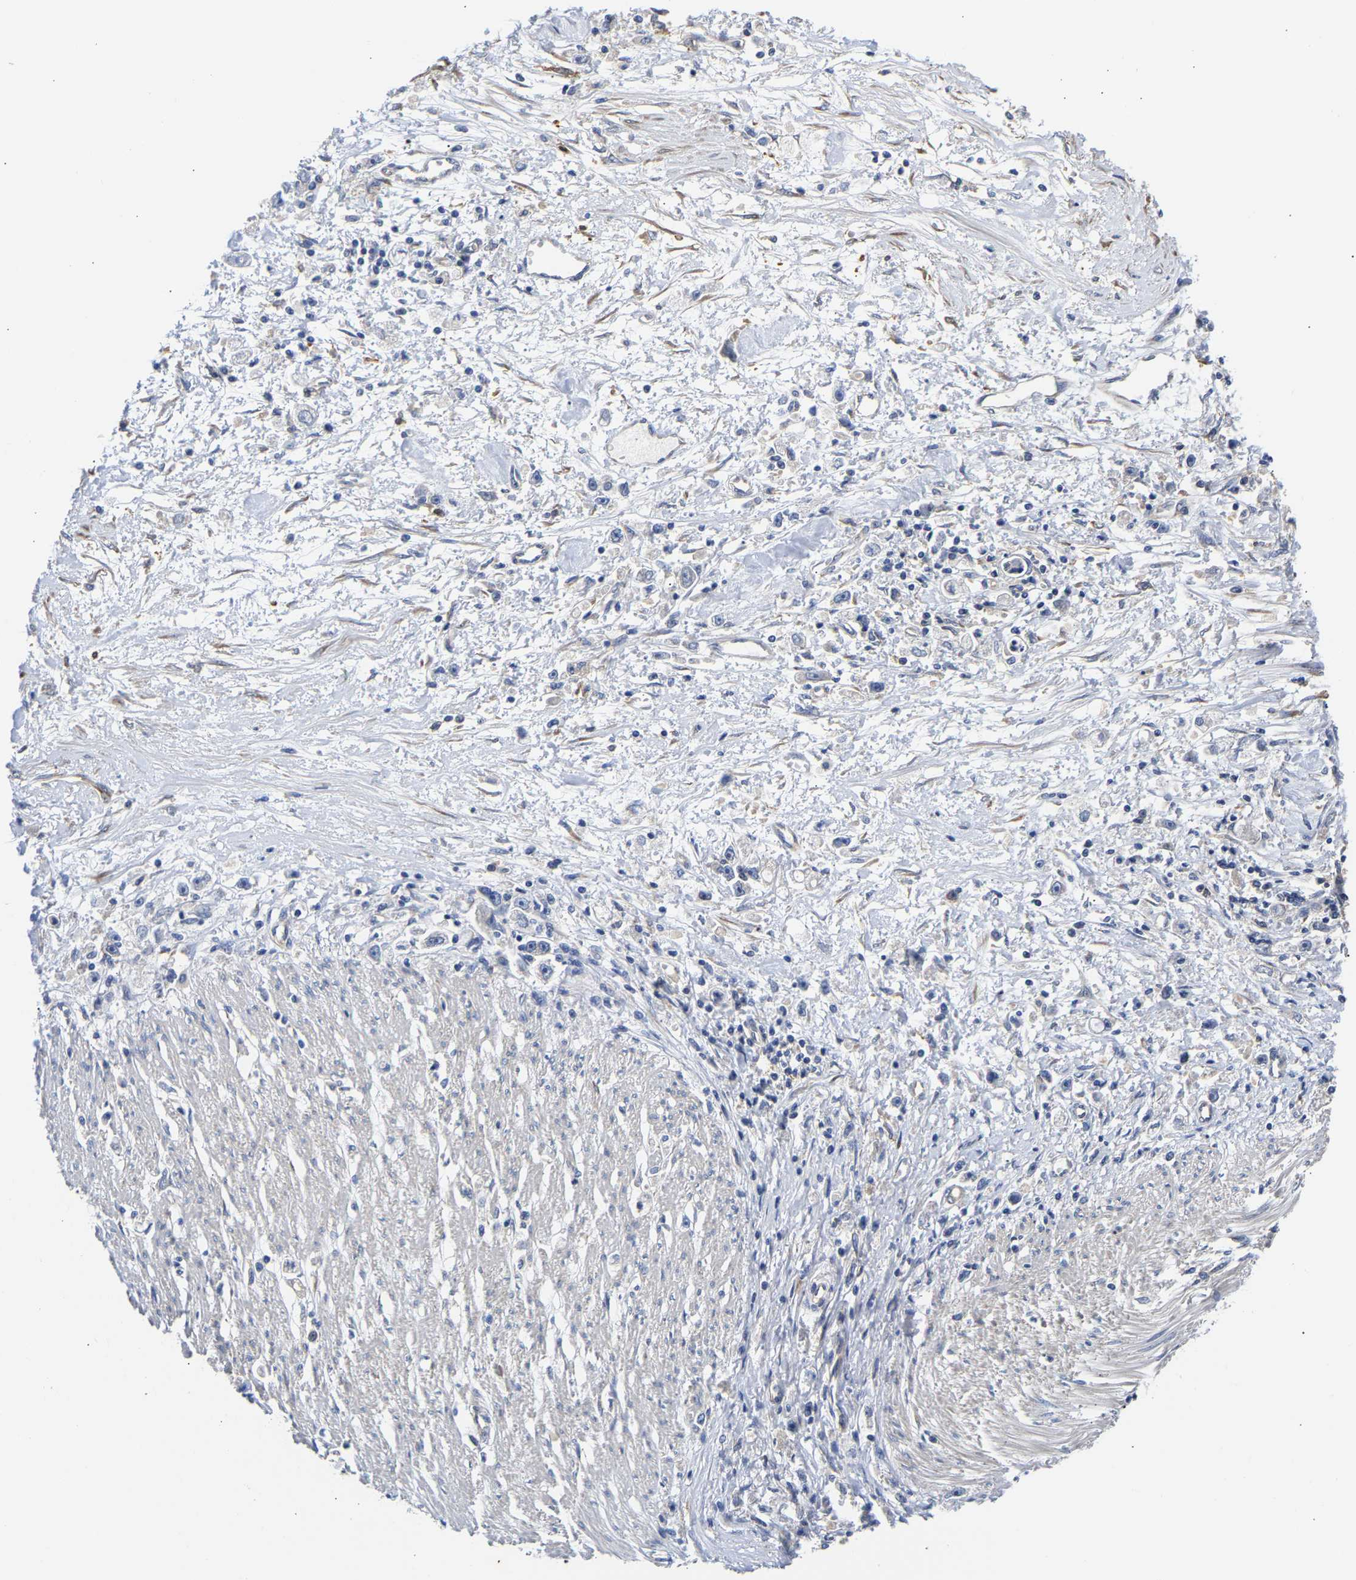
{"staining": {"intensity": "negative", "quantity": "none", "location": "none"}, "tissue": "stomach cancer", "cell_type": "Tumor cells", "image_type": "cancer", "snomed": [{"axis": "morphology", "description": "Adenocarcinoma, NOS"}, {"axis": "topography", "description": "Stomach"}], "caption": "Immunohistochemistry image of adenocarcinoma (stomach) stained for a protein (brown), which exhibits no staining in tumor cells. The staining was performed using DAB (3,3'-diaminobenzidine) to visualize the protein expression in brown, while the nuclei were stained in blue with hematoxylin (Magnification: 20x).", "gene": "CCDC6", "patient": {"sex": "female", "age": 59}}